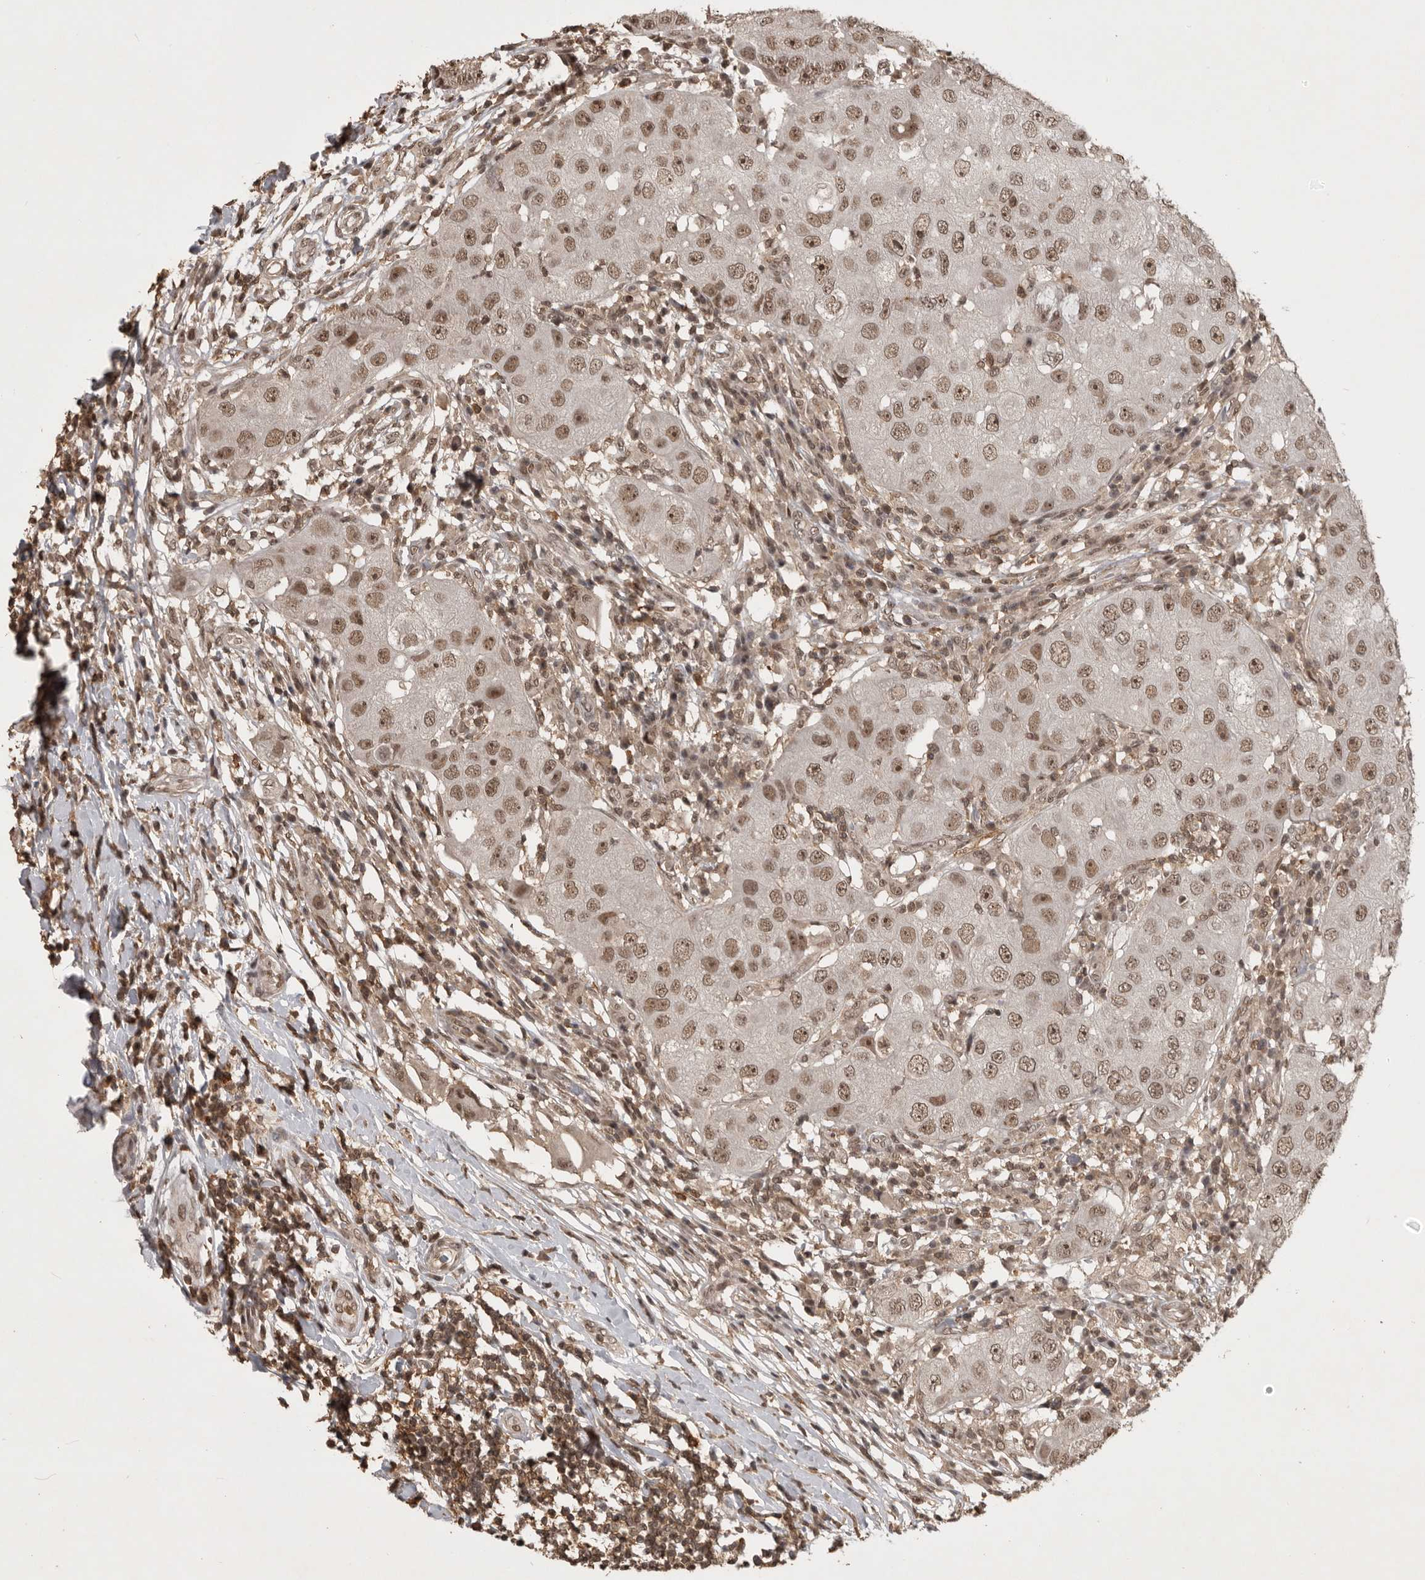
{"staining": {"intensity": "moderate", "quantity": ">75%", "location": "nuclear"}, "tissue": "breast cancer", "cell_type": "Tumor cells", "image_type": "cancer", "snomed": [{"axis": "morphology", "description": "Duct carcinoma"}, {"axis": "topography", "description": "Breast"}], "caption": "DAB (3,3'-diaminobenzidine) immunohistochemical staining of breast intraductal carcinoma shows moderate nuclear protein expression in approximately >75% of tumor cells.", "gene": "CBLL1", "patient": {"sex": "female", "age": 27}}